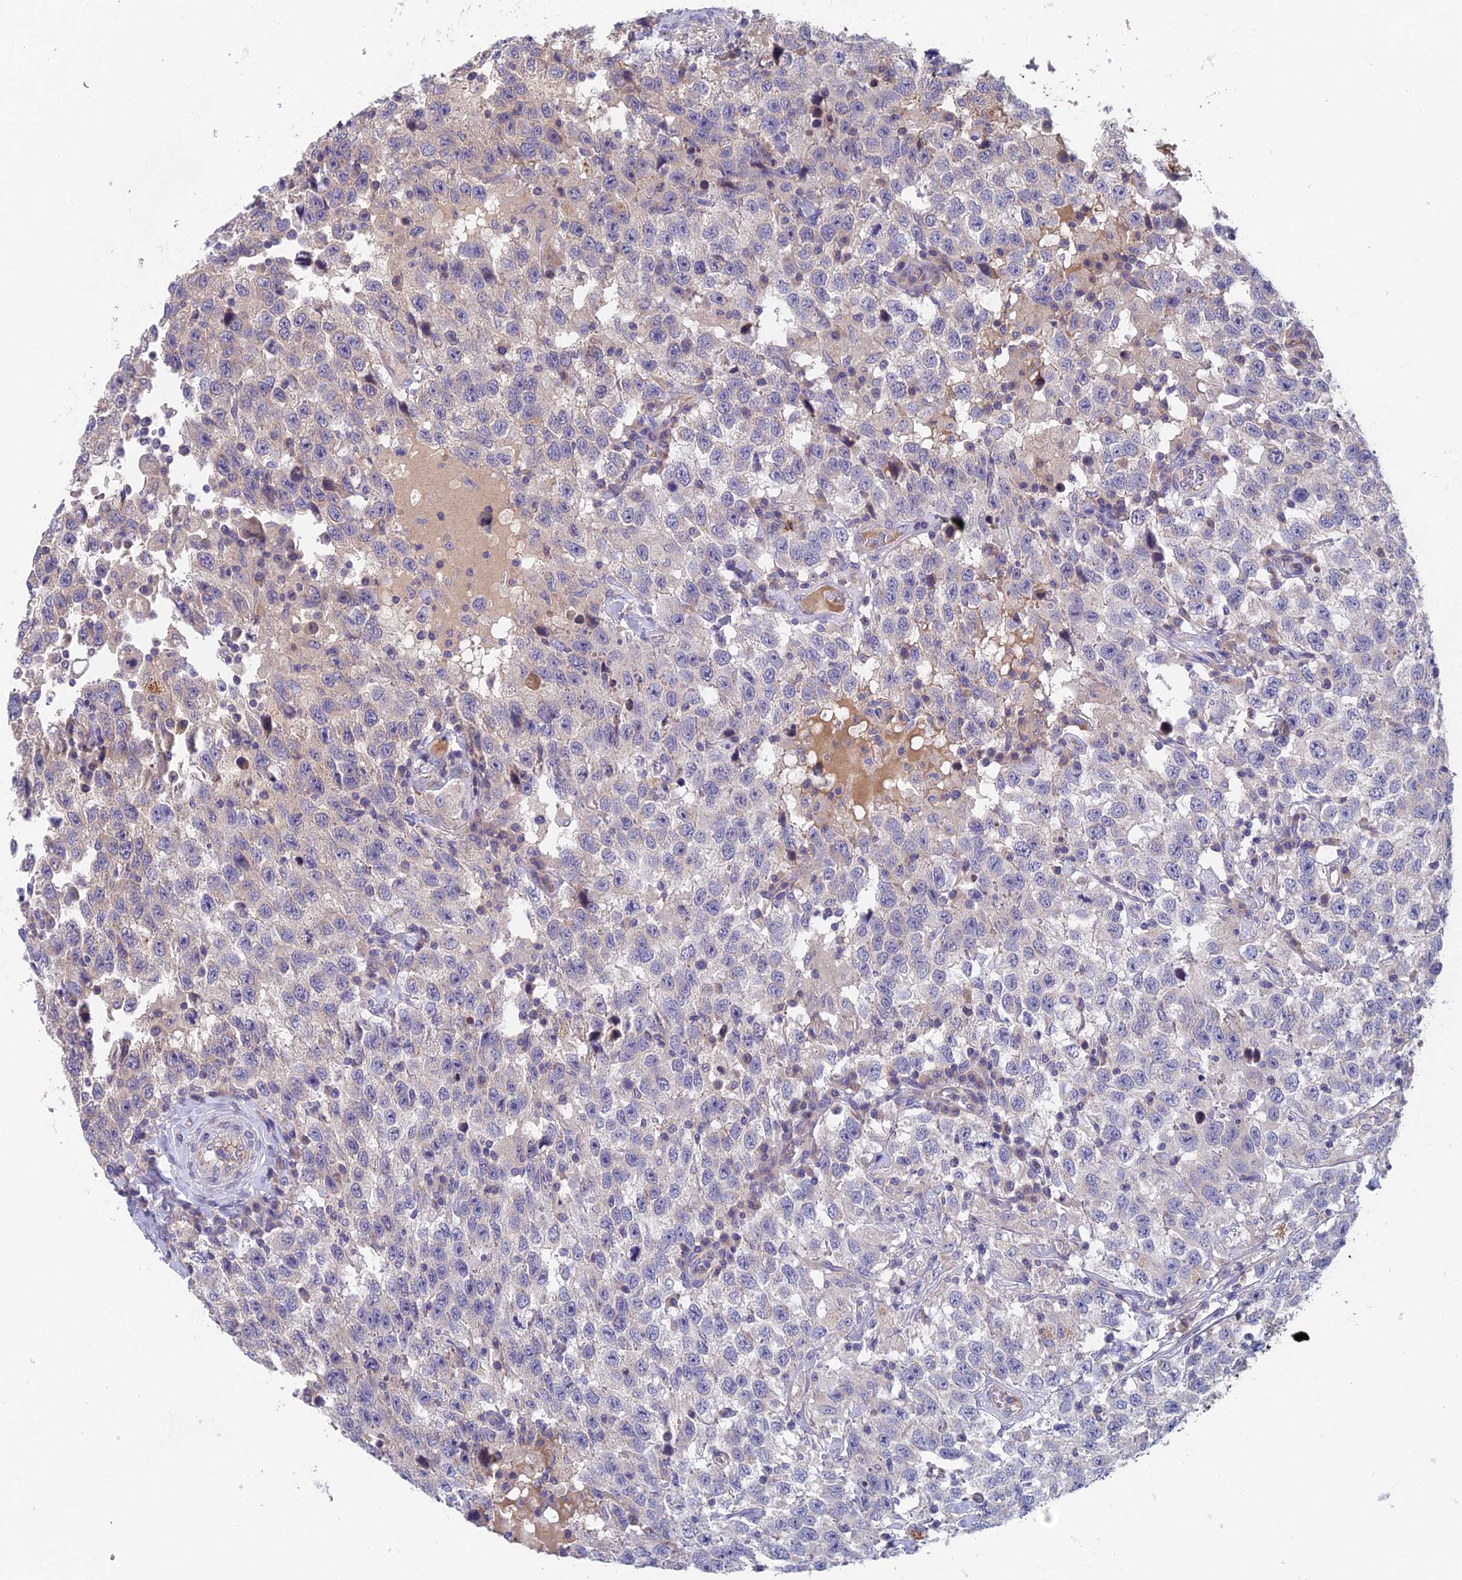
{"staining": {"intensity": "negative", "quantity": "none", "location": "none"}, "tissue": "testis cancer", "cell_type": "Tumor cells", "image_type": "cancer", "snomed": [{"axis": "morphology", "description": "Seminoma, NOS"}, {"axis": "topography", "description": "Testis"}], "caption": "An immunohistochemistry photomicrograph of seminoma (testis) is shown. There is no staining in tumor cells of seminoma (testis).", "gene": "ADAMTS13", "patient": {"sex": "male", "age": 41}}